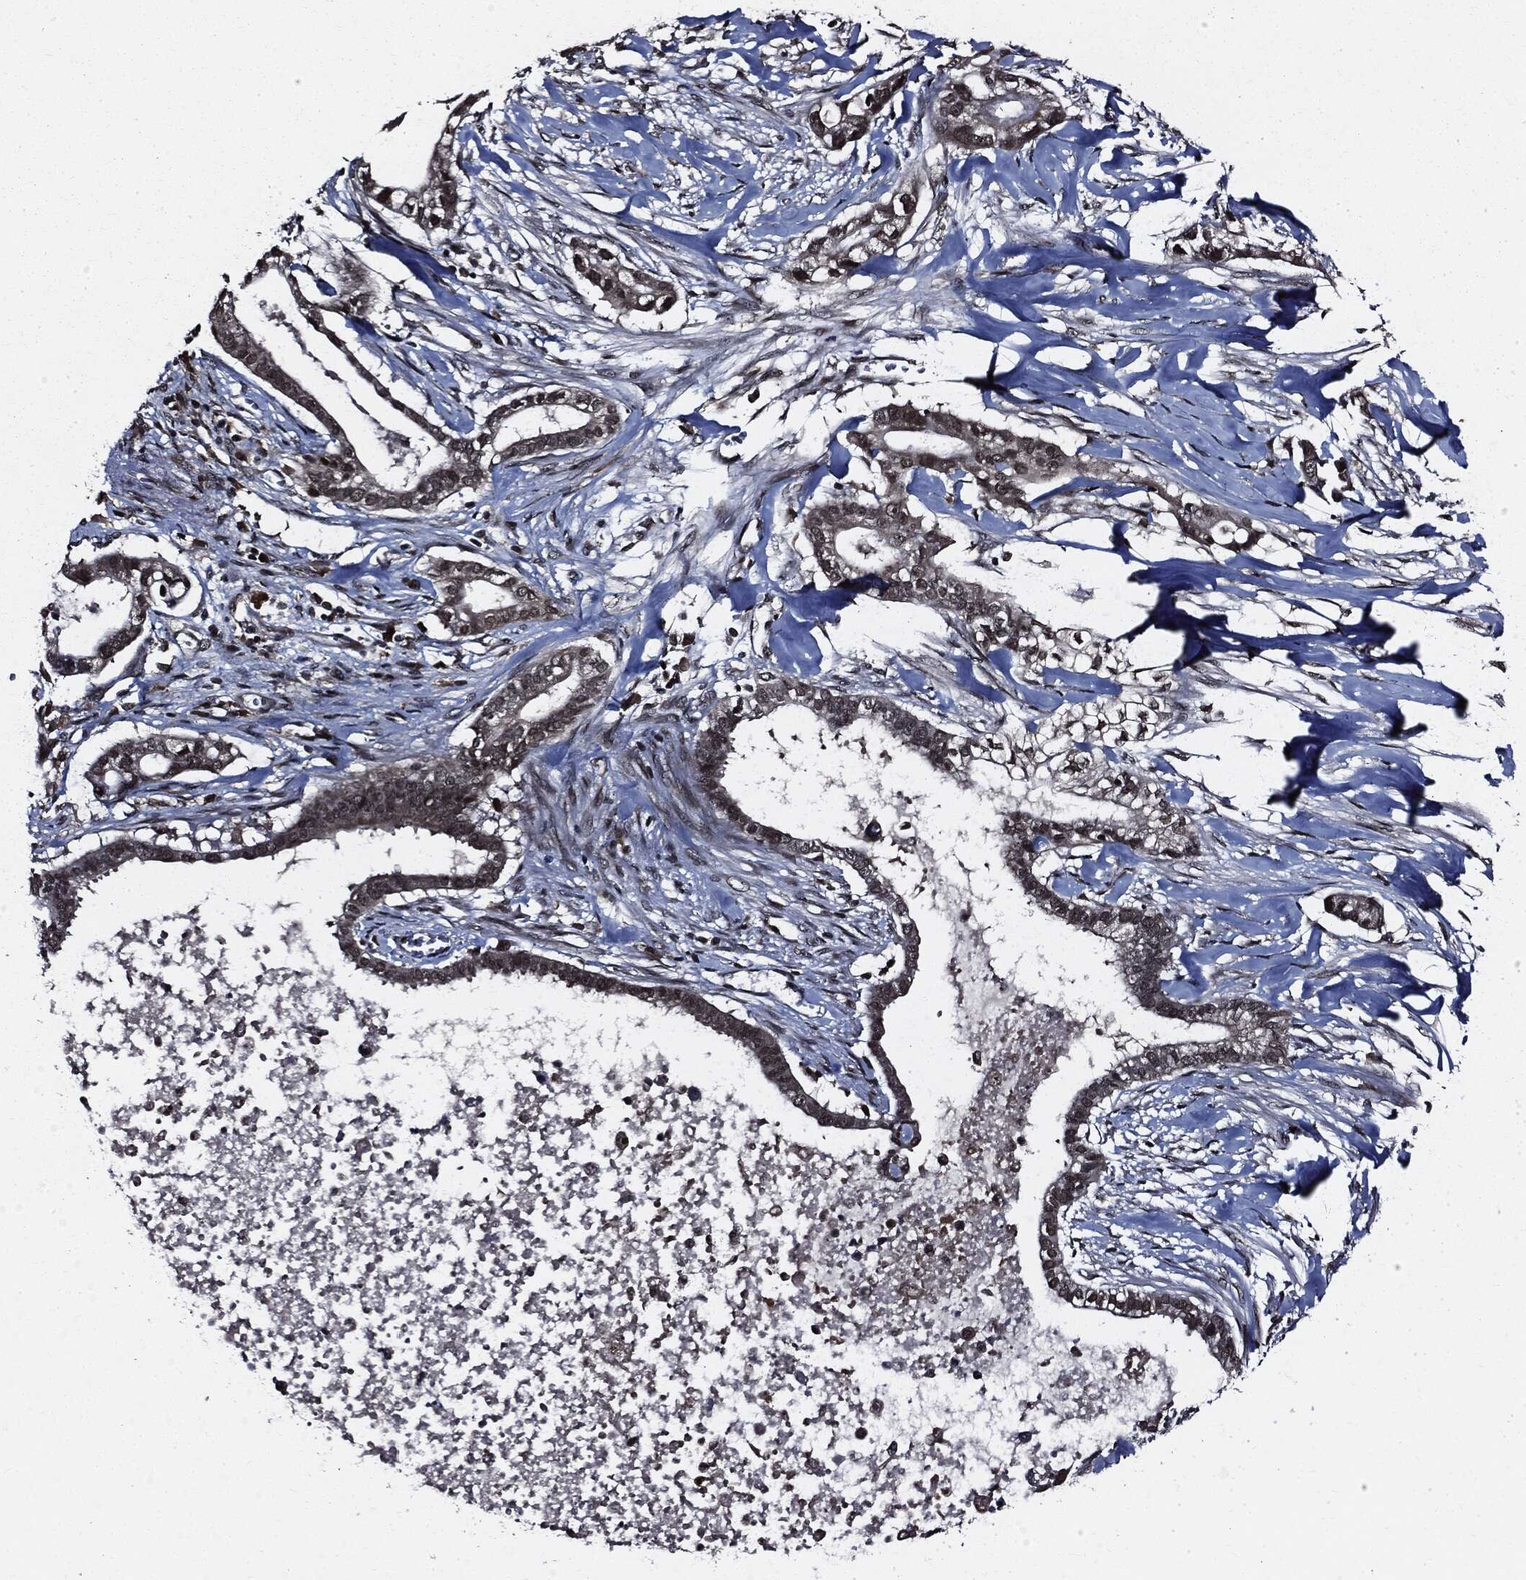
{"staining": {"intensity": "moderate", "quantity": "<25%", "location": "cytoplasmic/membranous,nuclear"}, "tissue": "pancreatic cancer", "cell_type": "Tumor cells", "image_type": "cancer", "snomed": [{"axis": "morphology", "description": "Adenocarcinoma, NOS"}, {"axis": "topography", "description": "Pancreas"}], "caption": "This image exhibits immunohistochemistry staining of human pancreatic cancer (adenocarcinoma), with low moderate cytoplasmic/membranous and nuclear positivity in approximately <25% of tumor cells.", "gene": "SUGT1", "patient": {"sex": "male", "age": 61}}